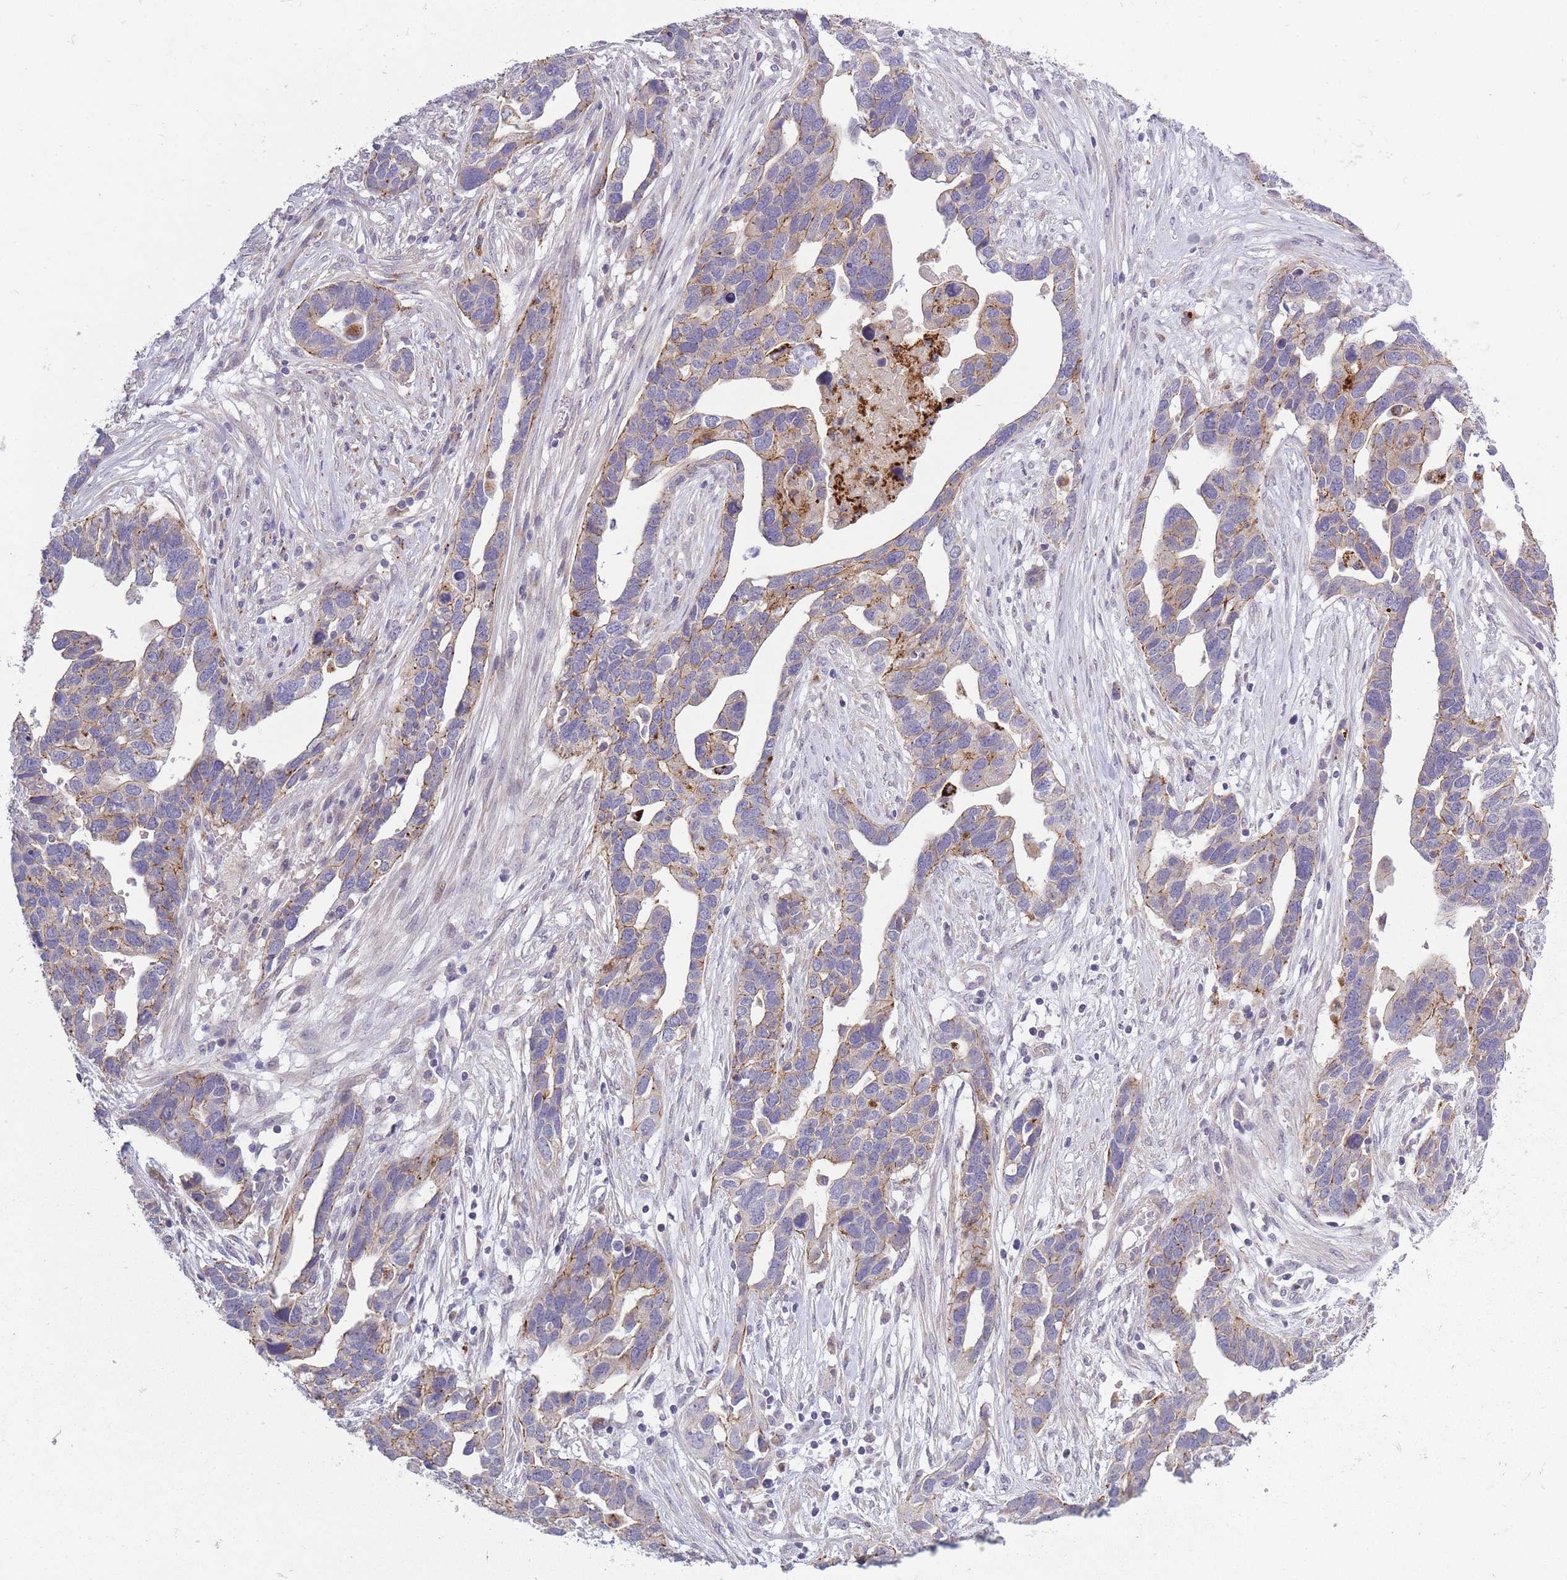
{"staining": {"intensity": "weak", "quantity": "<25%", "location": "cytoplasmic/membranous"}, "tissue": "ovarian cancer", "cell_type": "Tumor cells", "image_type": "cancer", "snomed": [{"axis": "morphology", "description": "Cystadenocarcinoma, serous, NOS"}, {"axis": "topography", "description": "Ovary"}], "caption": "This is an immunohistochemistry (IHC) histopathology image of human ovarian cancer. There is no staining in tumor cells.", "gene": "TRIM61", "patient": {"sex": "female", "age": 54}}